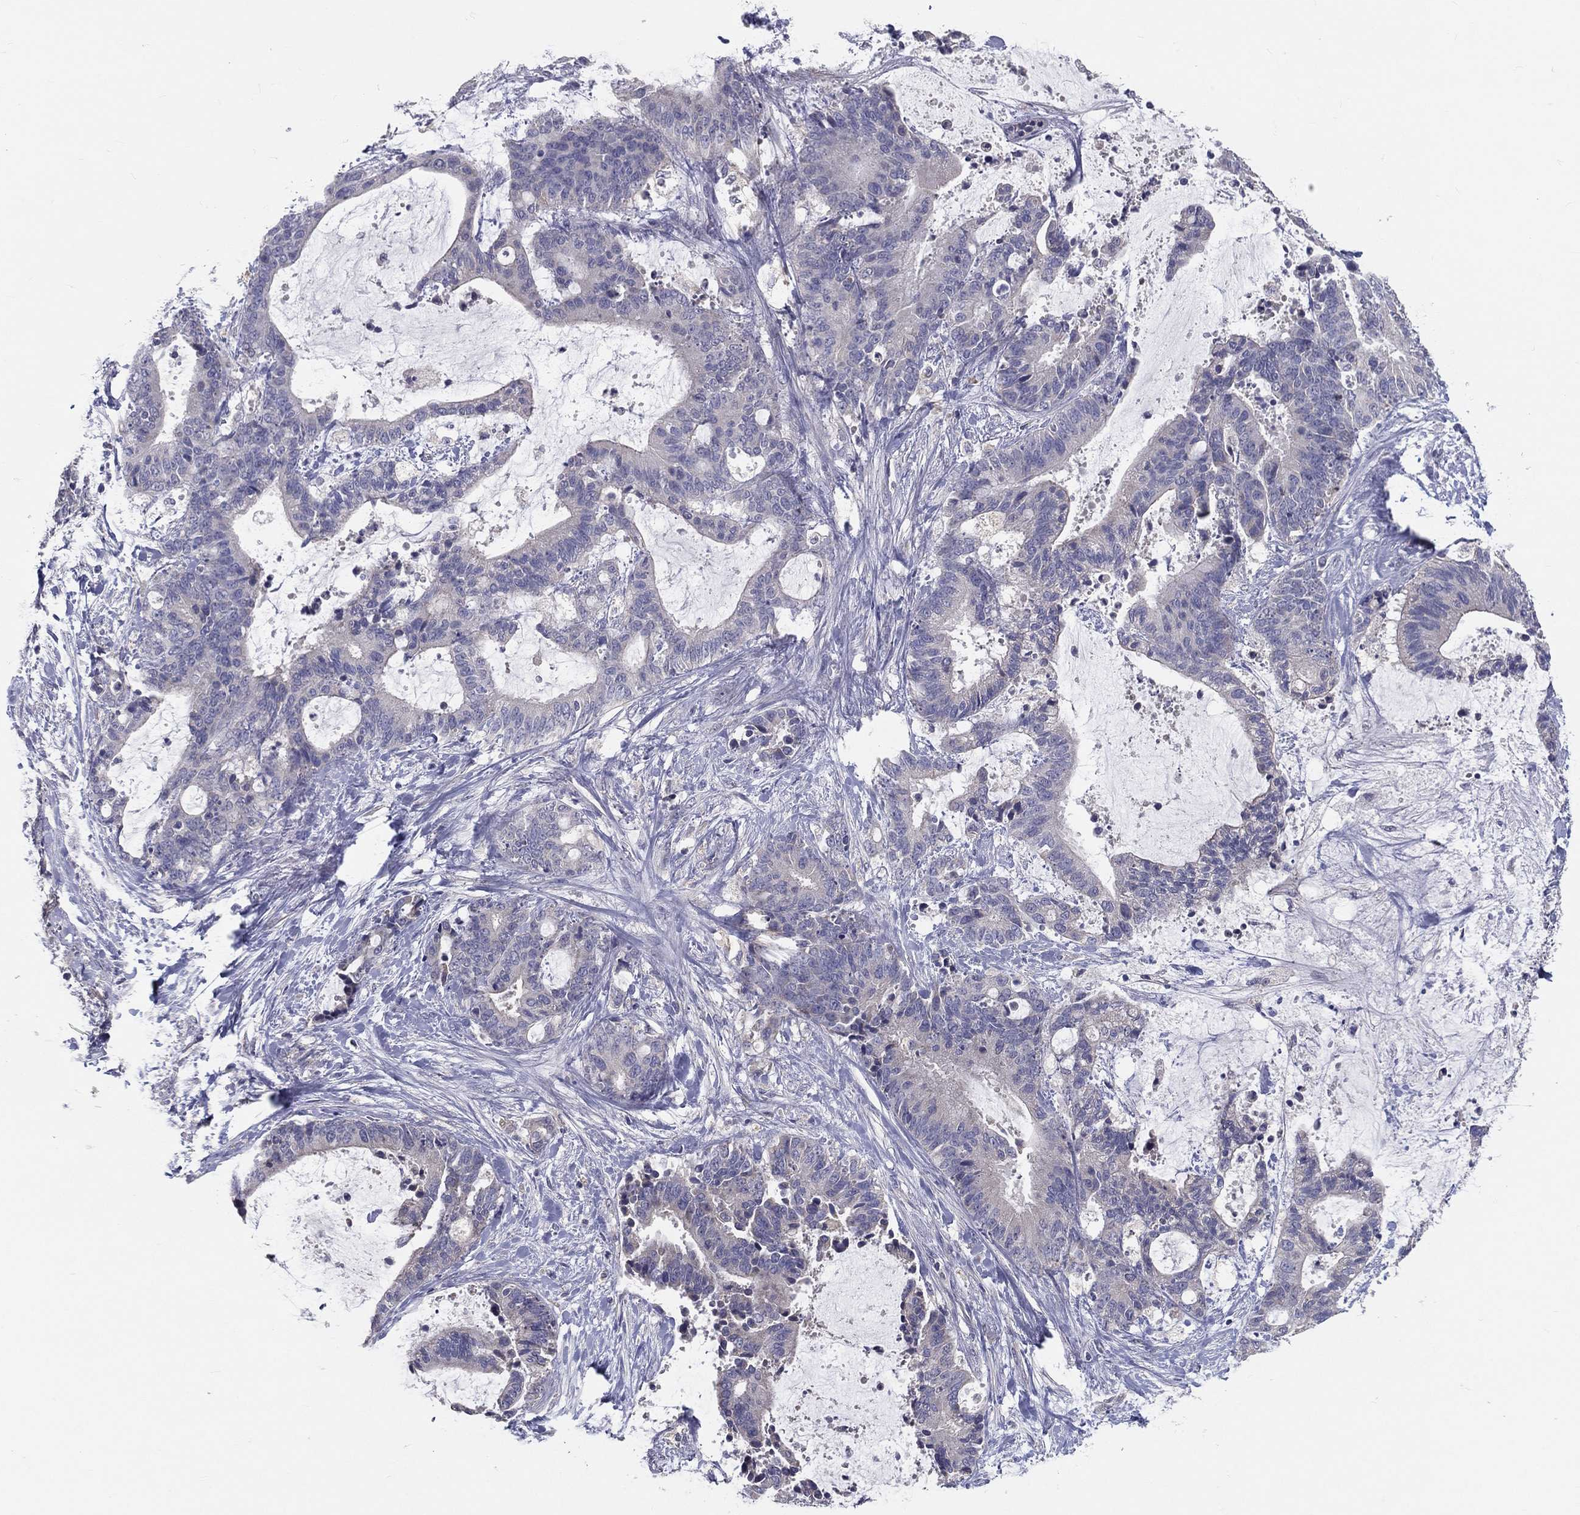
{"staining": {"intensity": "negative", "quantity": "none", "location": "none"}, "tissue": "liver cancer", "cell_type": "Tumor cells", "image_type": "cancer", "snomed": [{"axis": "morphology", "description": "Cholangiocarcinoma"}, {"axis": "topography", "description": "Liver"}], "caption": "The micrograph exhibits no significant positivity in tumor cells of liver cholangiocarcinoma. (DAB immunohistochemistry (IHC) visualized using brightfield microscopy, high magnification).", "gene": "PCSK1", "patient": {"sex": "female", "age": 73}}